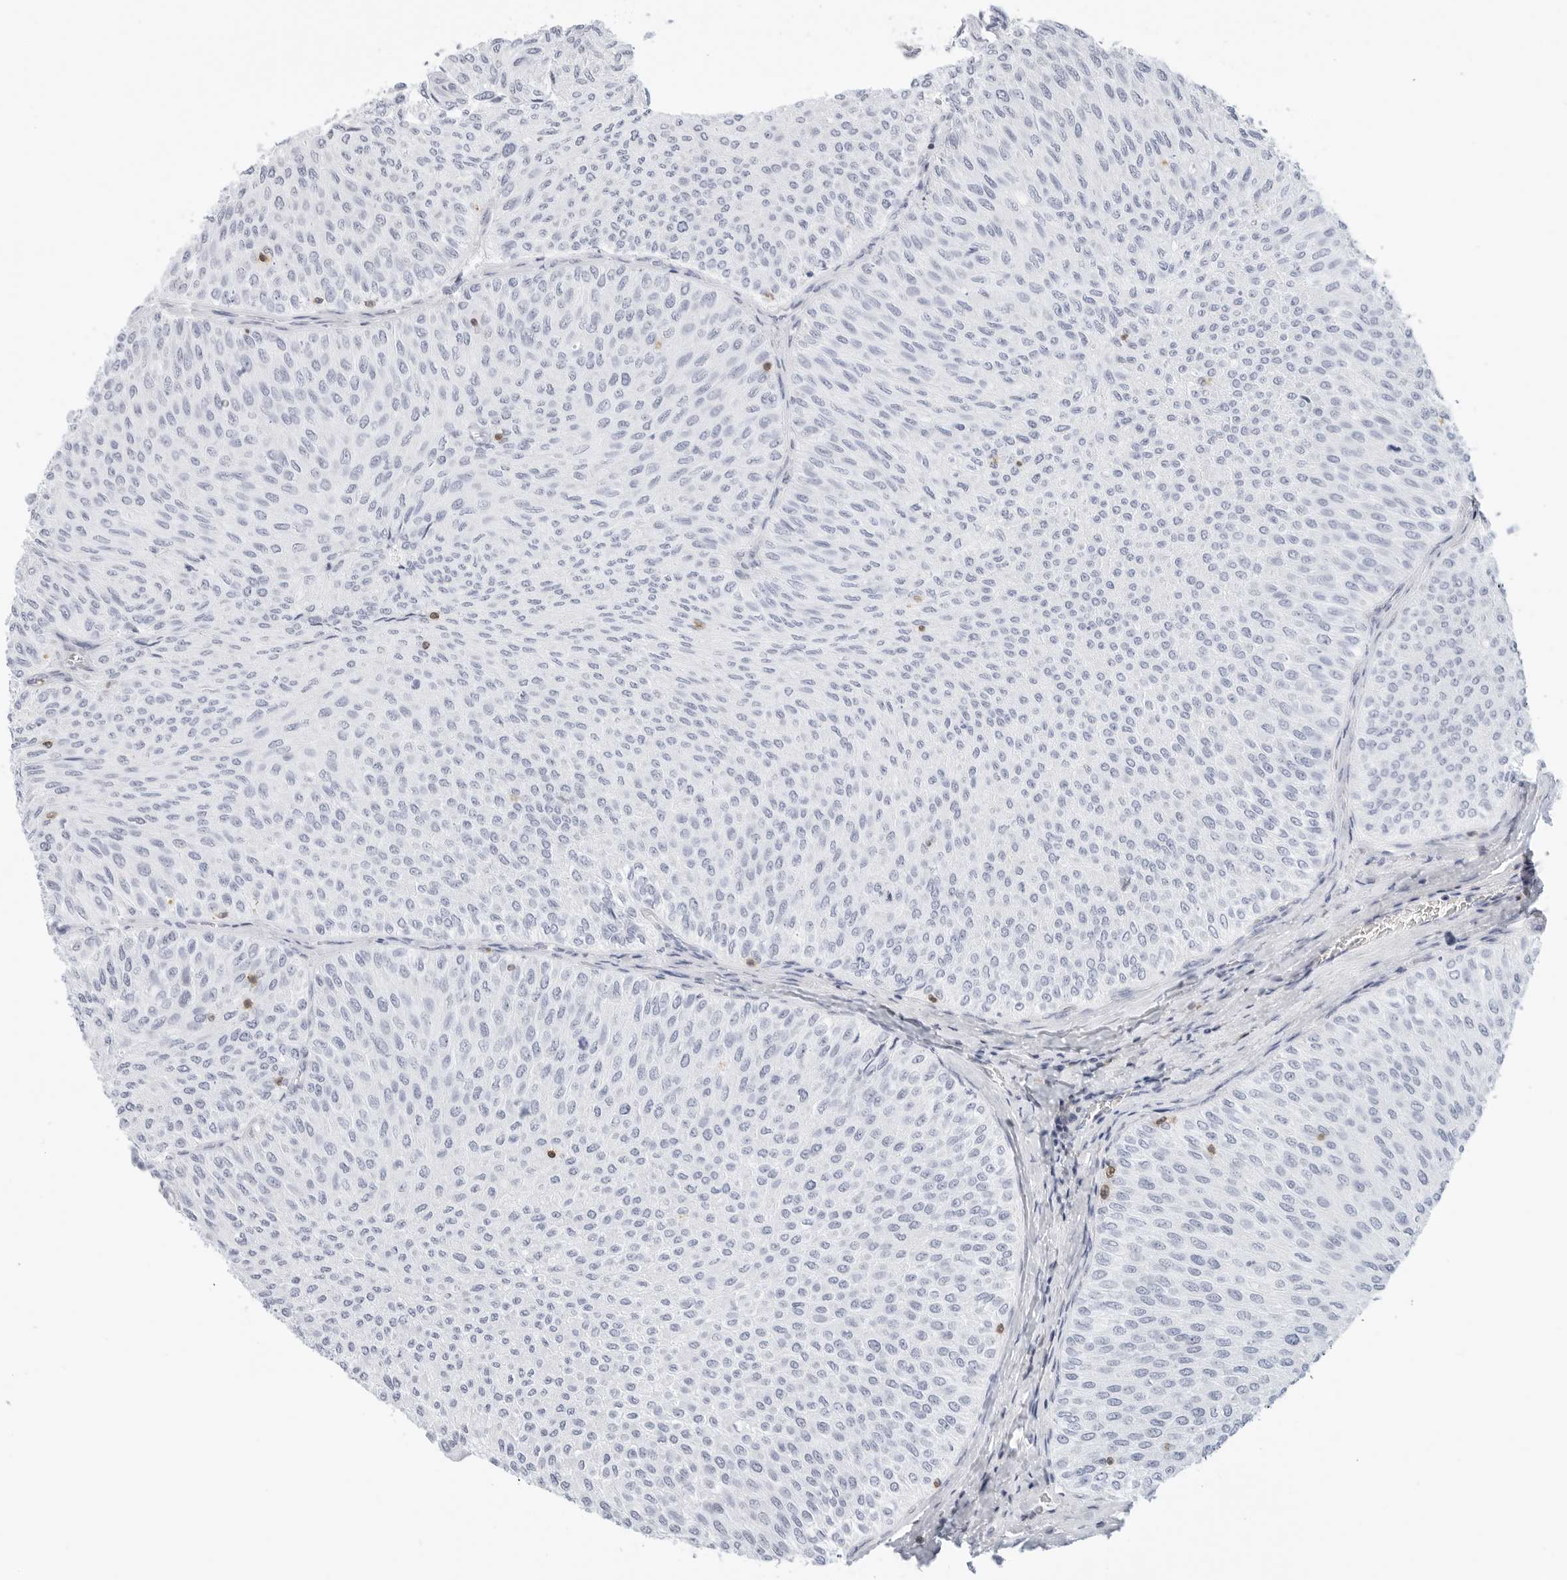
{"staining": {"intensity": "negative", "quantity": "none", "location": "none"}, "tissue": "urothelial cancer", "cell_type": "Tumor cells", "image_type": "cancer", "snomed": [{"axis": "morphology", "description": "Urothelial carcinoma, Low grade"}, {"axis": "topography", "description": "Urinary bladder"}], "caption": "Urothelial cancer was stained to show a protein in brown. There is no significant expression in tumor cells.", "gene": "SLC9A3R1", "patient": {"sex": "male", "age": 78}}